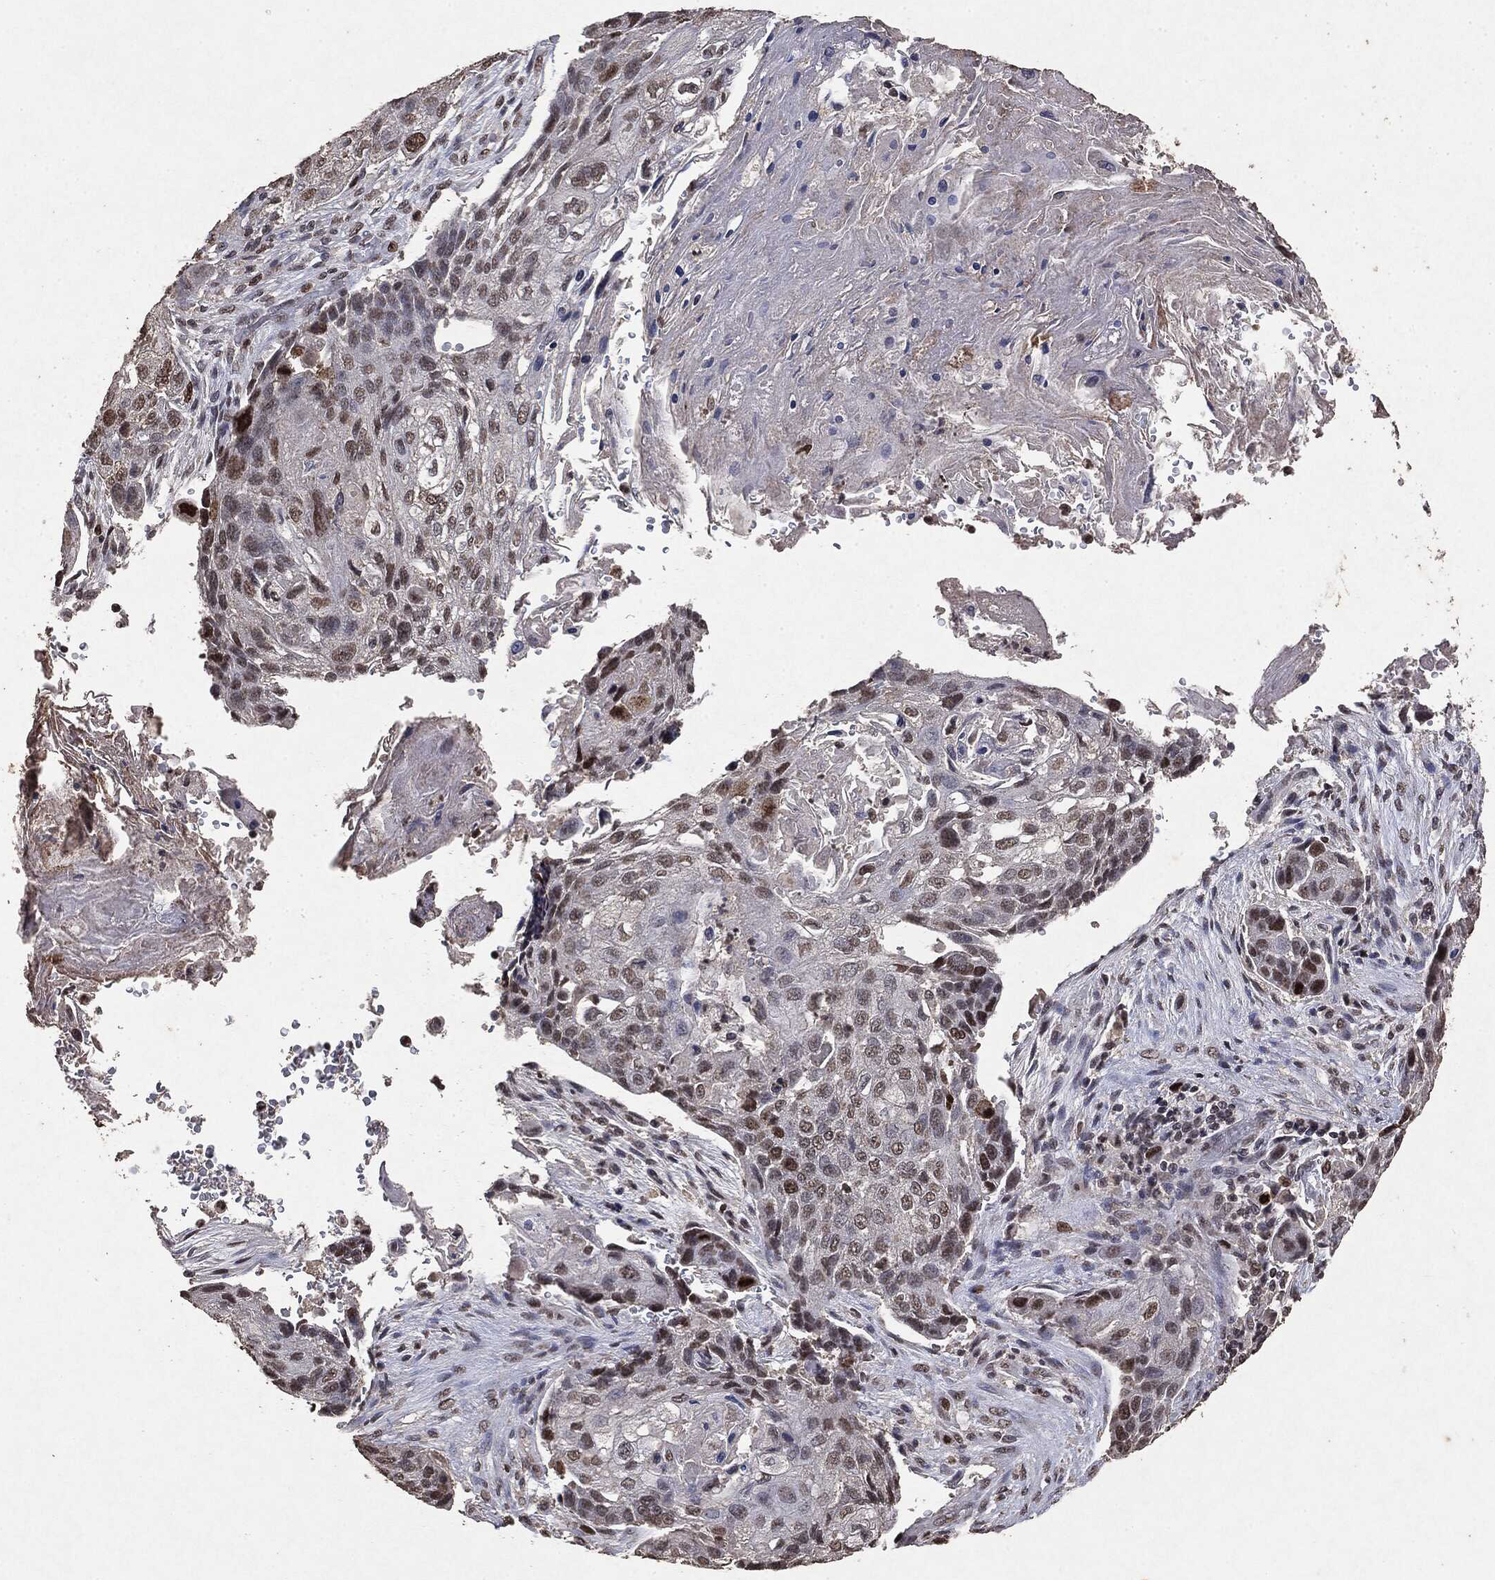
{"staining": {"intensity": "moderate", "quantity": "<25%", "location": "nuclear"}, "tissue": "lung cancer", "cell_type": "Tumor cells", "image_type": "cancer", "snomed": [{"axis": "morphology", "description": "Normal tissue, NOS"}, {"axis": "morphology", "description": "Squamous cell carcinoma, NOS"}, {"axis": "topography", "description": "Bronchus"}, {"axis": "topography", "description": "Lung"}], "caption": "A brown stain shows moderate nuclear expression of a protein in human lung cancer (squamous cell carcinoma) tumor cells.", "gene": "RAD18", "patient": {"sex": "male", "age": 69}}